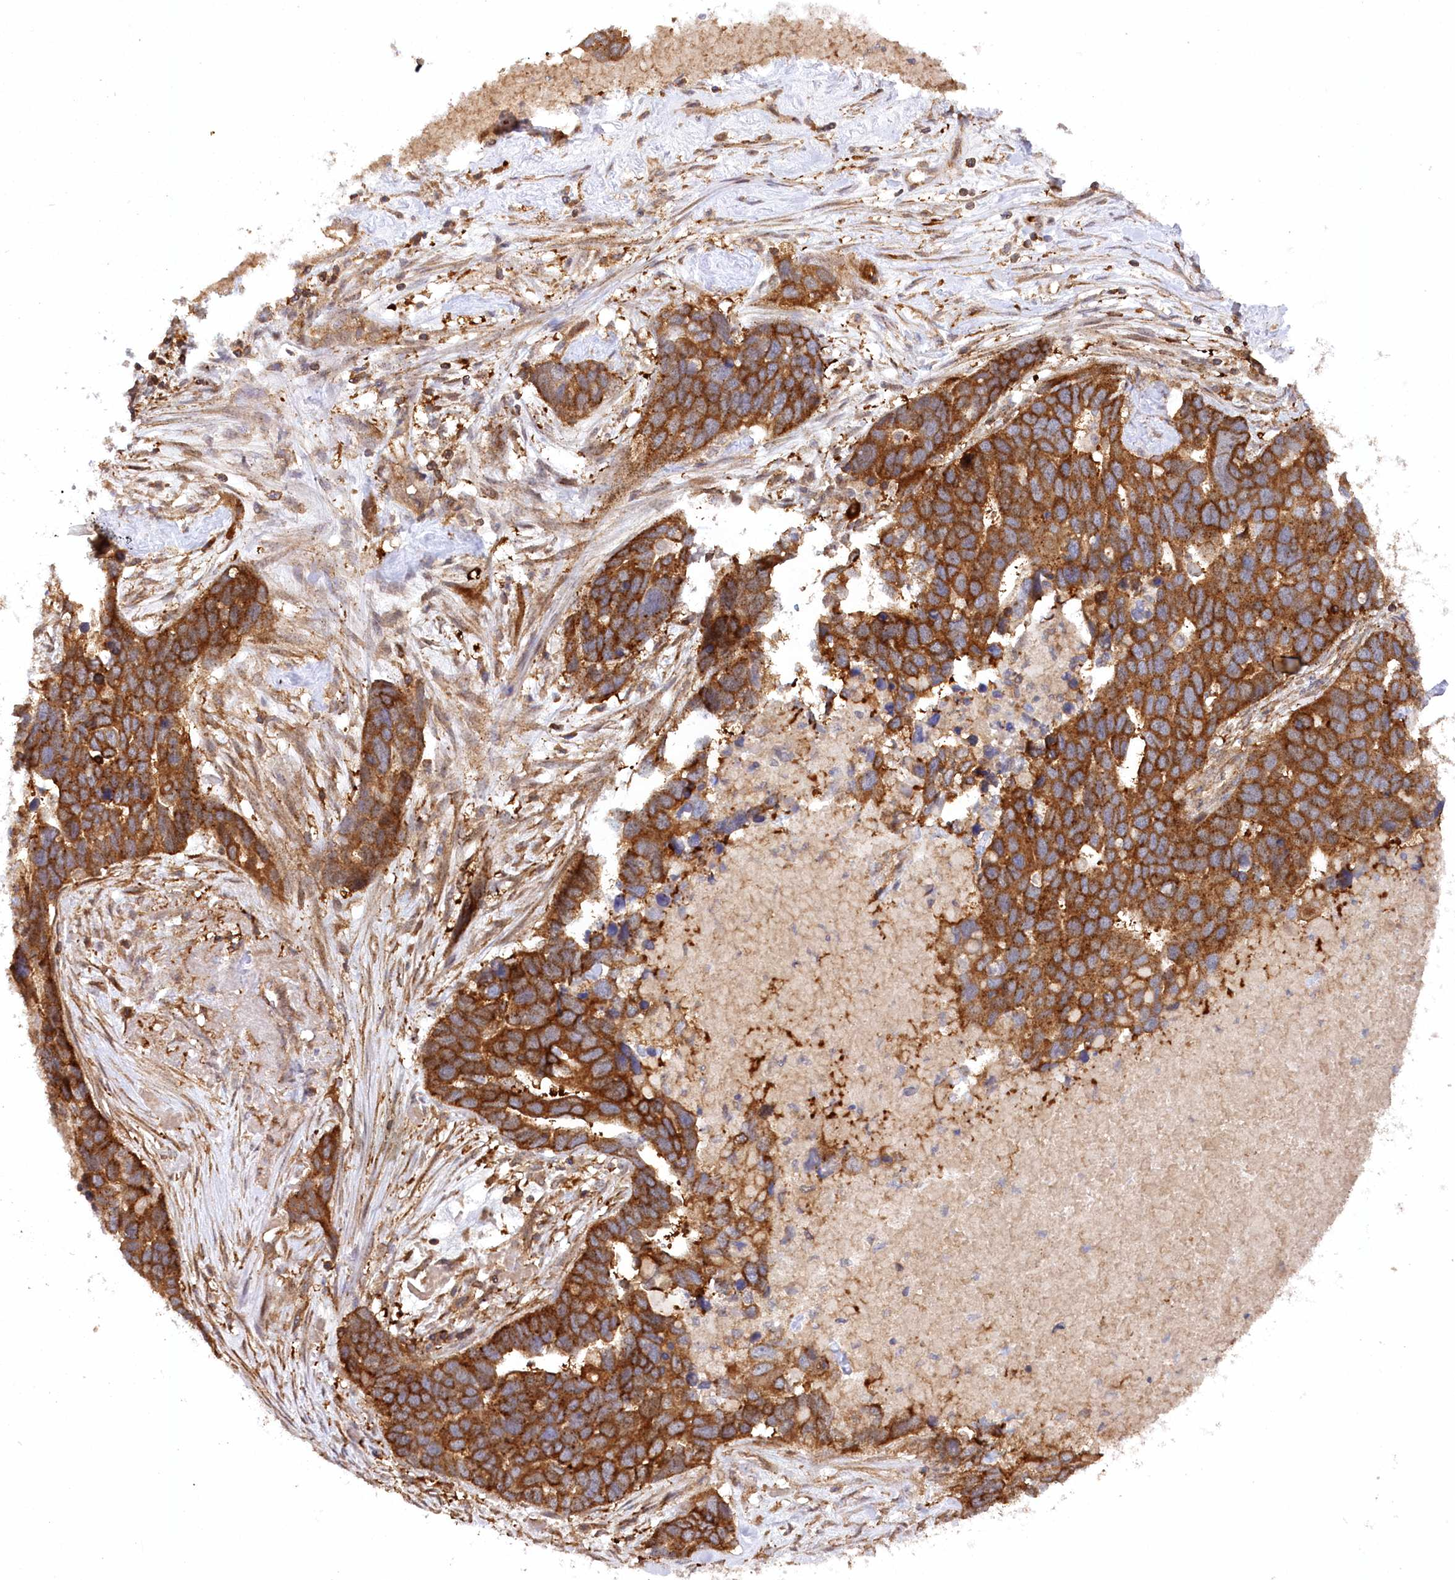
{"staining": {"intensity": "strong", "quantity": ">75%", "location": "cytoplasmic/membranous"}, "tissue": "ovarian cancer", "cell_type": "Tumor cells", "image_type": "cancer", "snomed": [{"axis": "morphology", "description": "Cystadenocarcinoma, serous, NOS"}, {"axis": "topography", "description": "Ovary"}], "caption": "Immunohistochemistry histopathology image of serous cystadenocarcinoma (ovarian) stained for a protein (brown), which exhibits high levels of strong cytoplasmic/membranous expression in approximately >75% of tumor cells.", "gene": "CCDC91", "patient": {"sex": "female", "age": 54}}